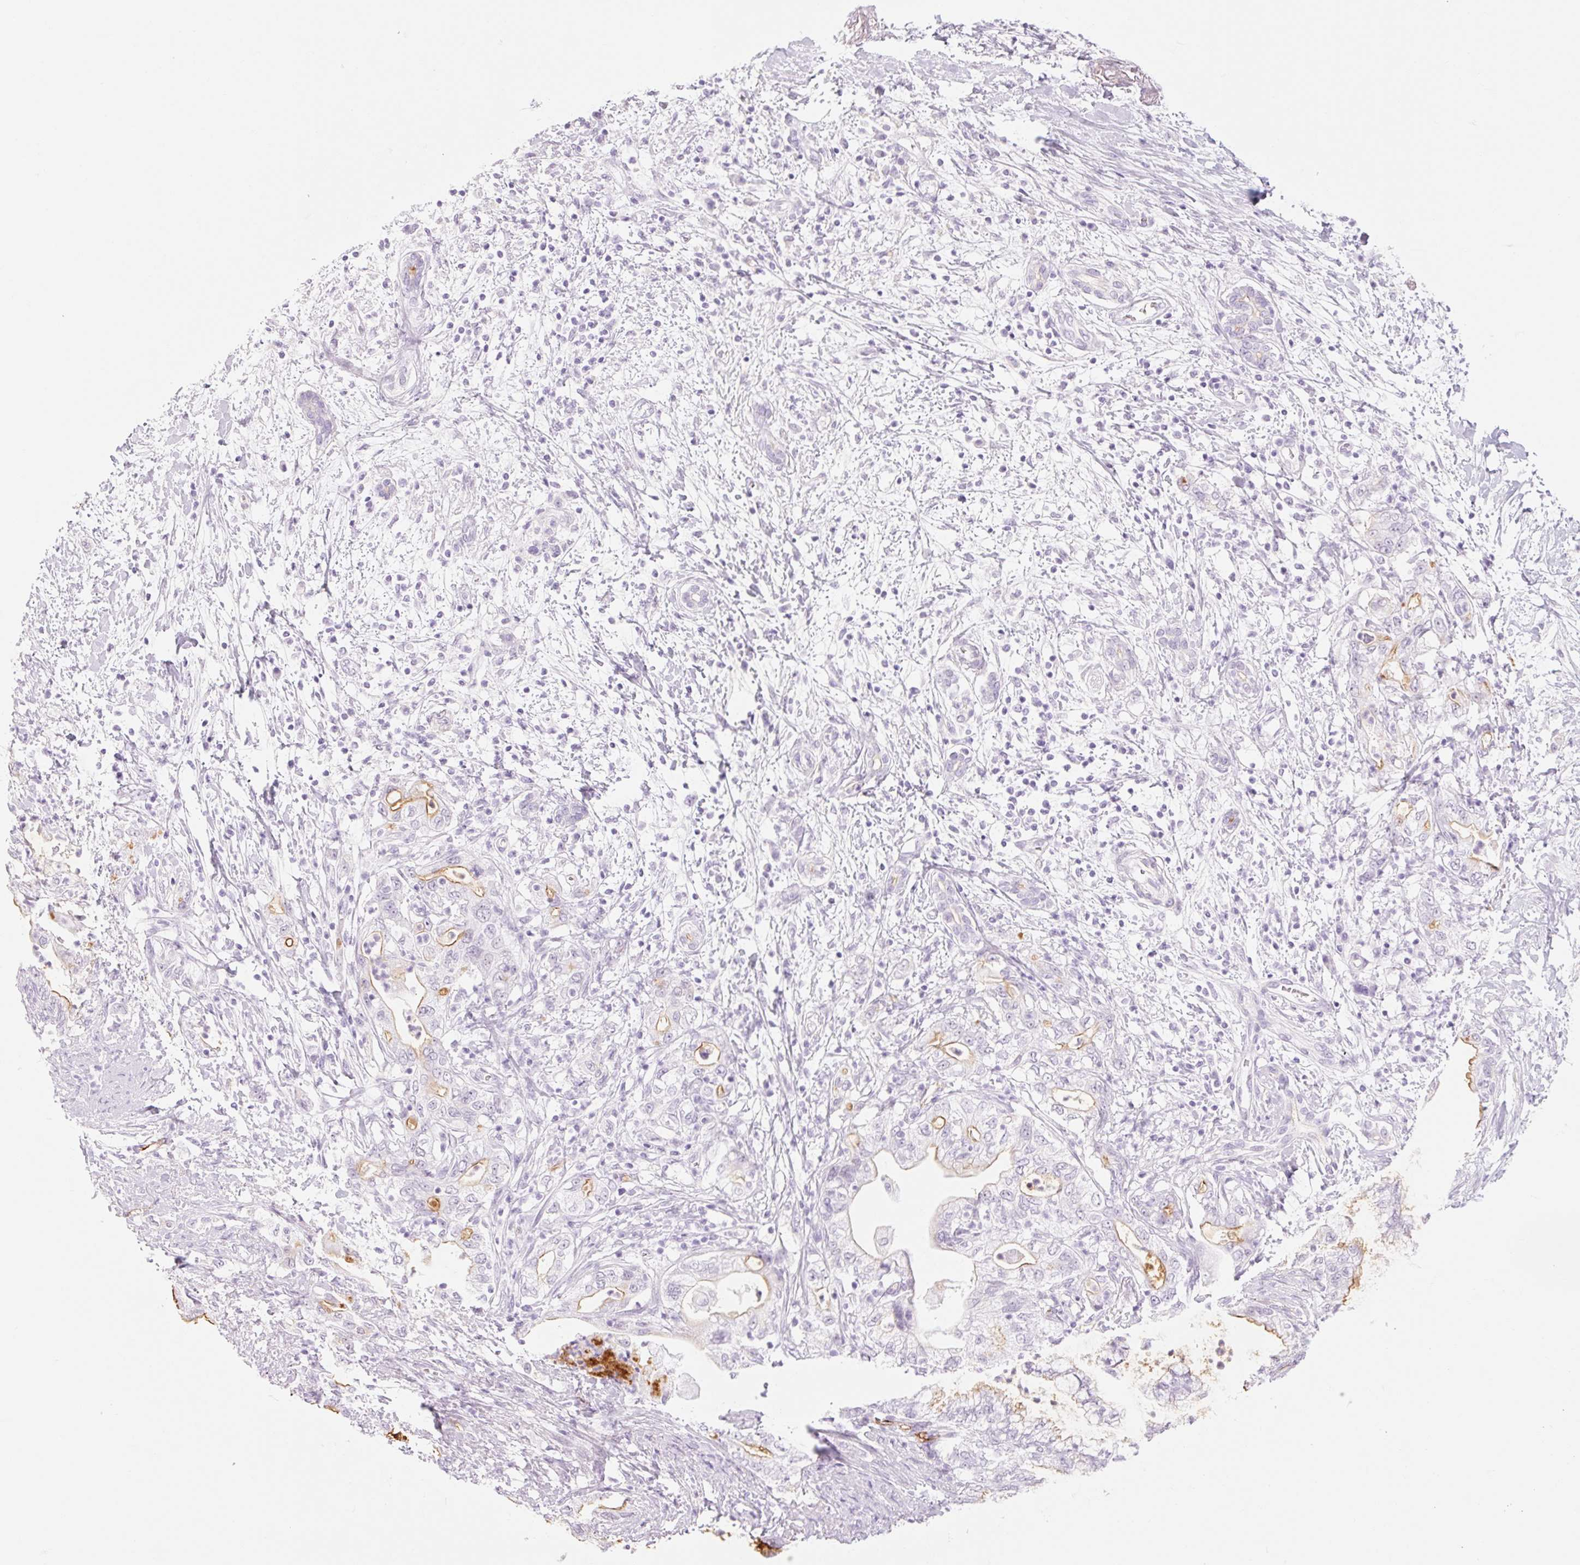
{"staining": {"intensity": "weak", "quantity": "<25%", "location": "cytoplasmic/membranous"}, "tissue": "pancreatic cancer", "cell_type": "Tumor cells", "image_type": "cancer", "snomed": [{"axis": "morphology", "description": "Adenocarcinoma, NOS"}, {"axis": "topography", "description": "Pancreas"}], "caption": "Image shows no significant protein positivity in tumor cells of pancreatic cancer (adenocarcinoma). Brightfield microscopy of IHC stained with DAB (brown) and hematoxylin (blue), captured at high magnification.", "gene": "TAF1L", "patient": {"sex": "female", "age": 73}}